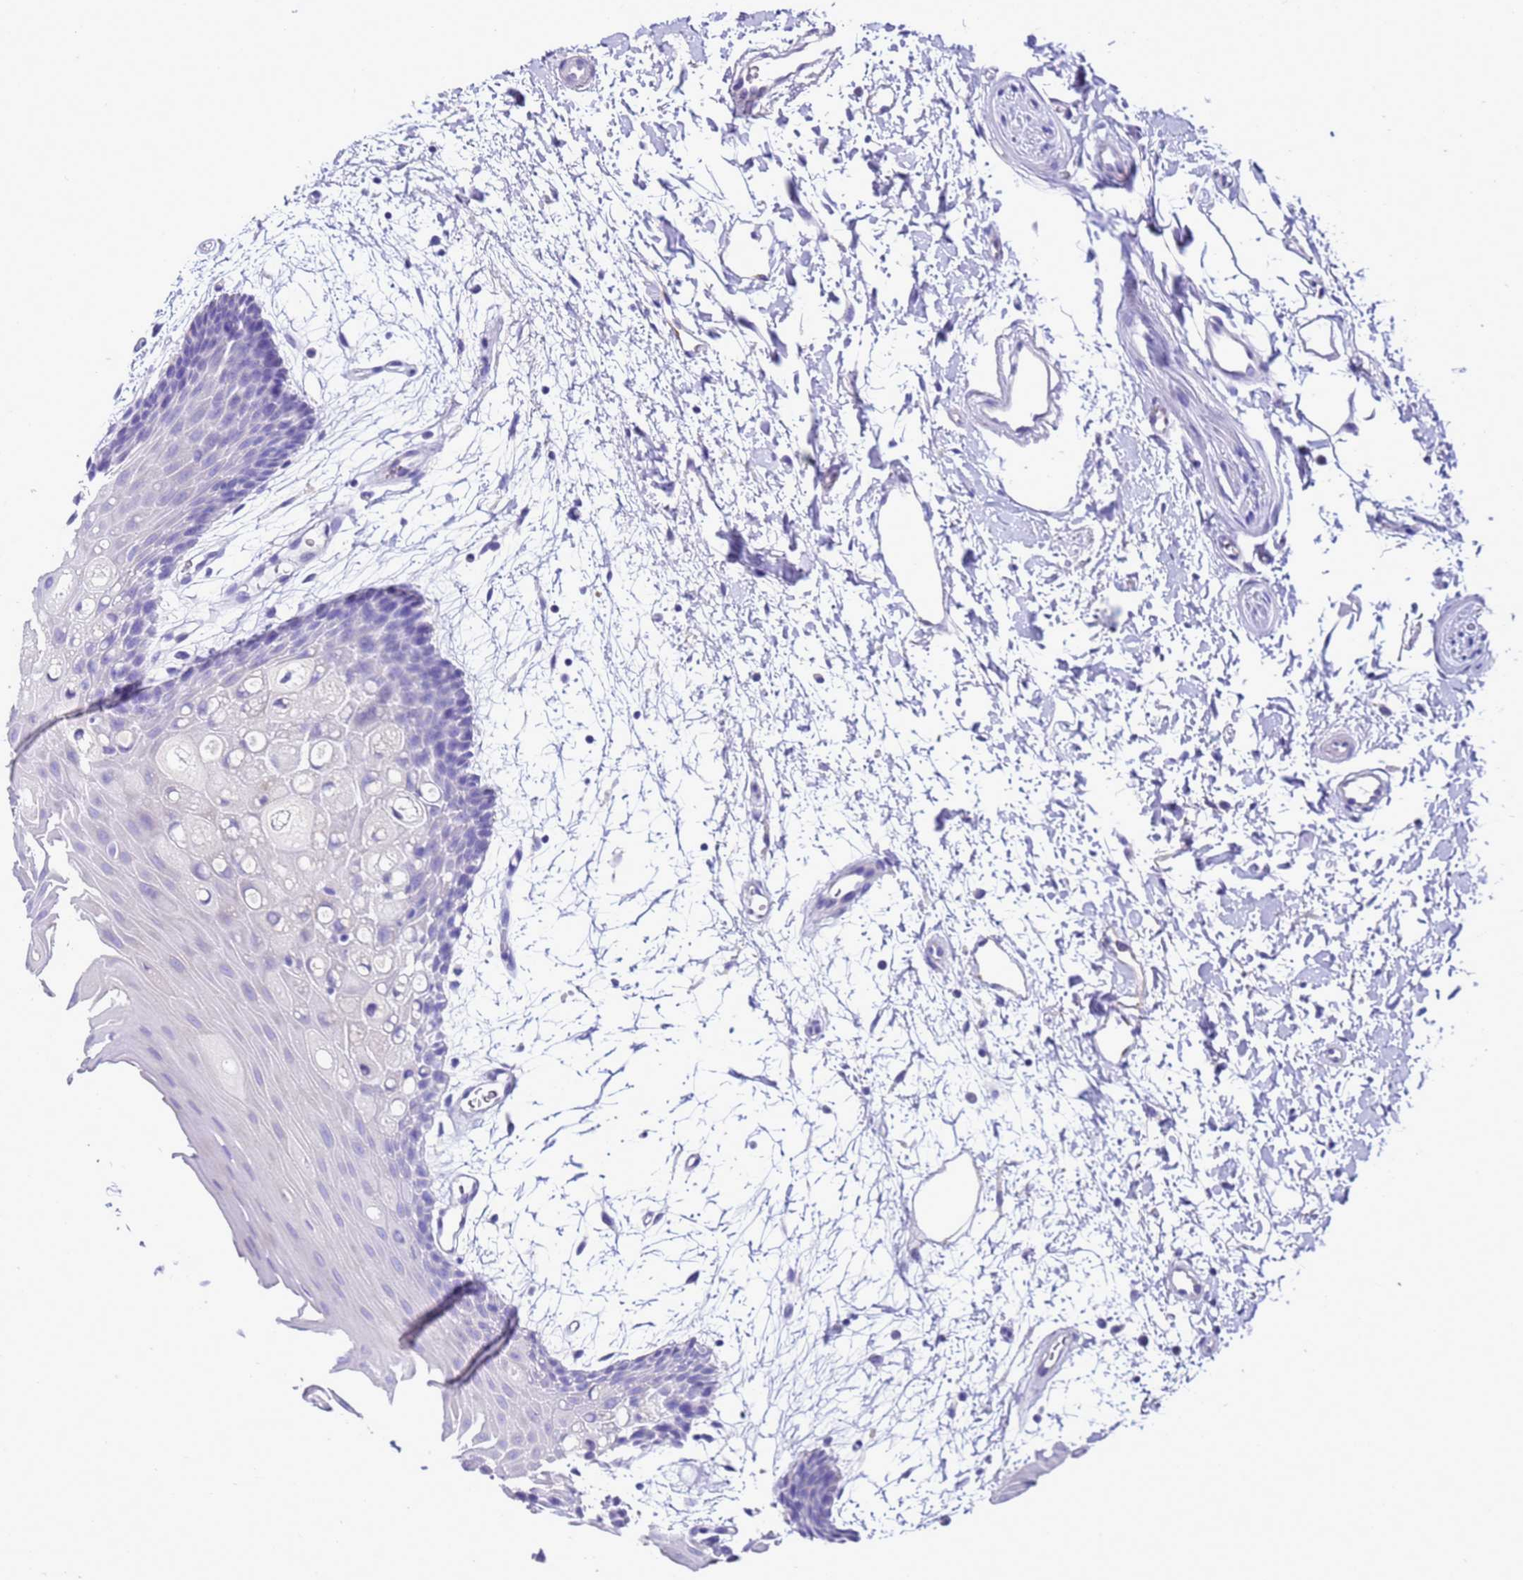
{"staining": {"intensity": "negative", "quantity": "none", "location": "none"}, "tissue": "oral mucosa", "cell_type": "Squamous epithelial cells", "image_type": "normal", "snomed": [{"axis": "morphology", "description": "Normal tissue, NOS"}, {"axis": "topography", "description": "Skeletal muscle"}, {"axis": "topography", "description": "Oral tissue"}, {"axis": "topography", "description": "Salivary gland"}, {"axis": "topography", "description": "Peripheral nerve tissue"}], "caption": "Oral mucosa stained for a protein using IHC exhibits no staining squamous epithelial cells.", "gene": "BEST2", "patient": {"sex": "male", "age": 54}}